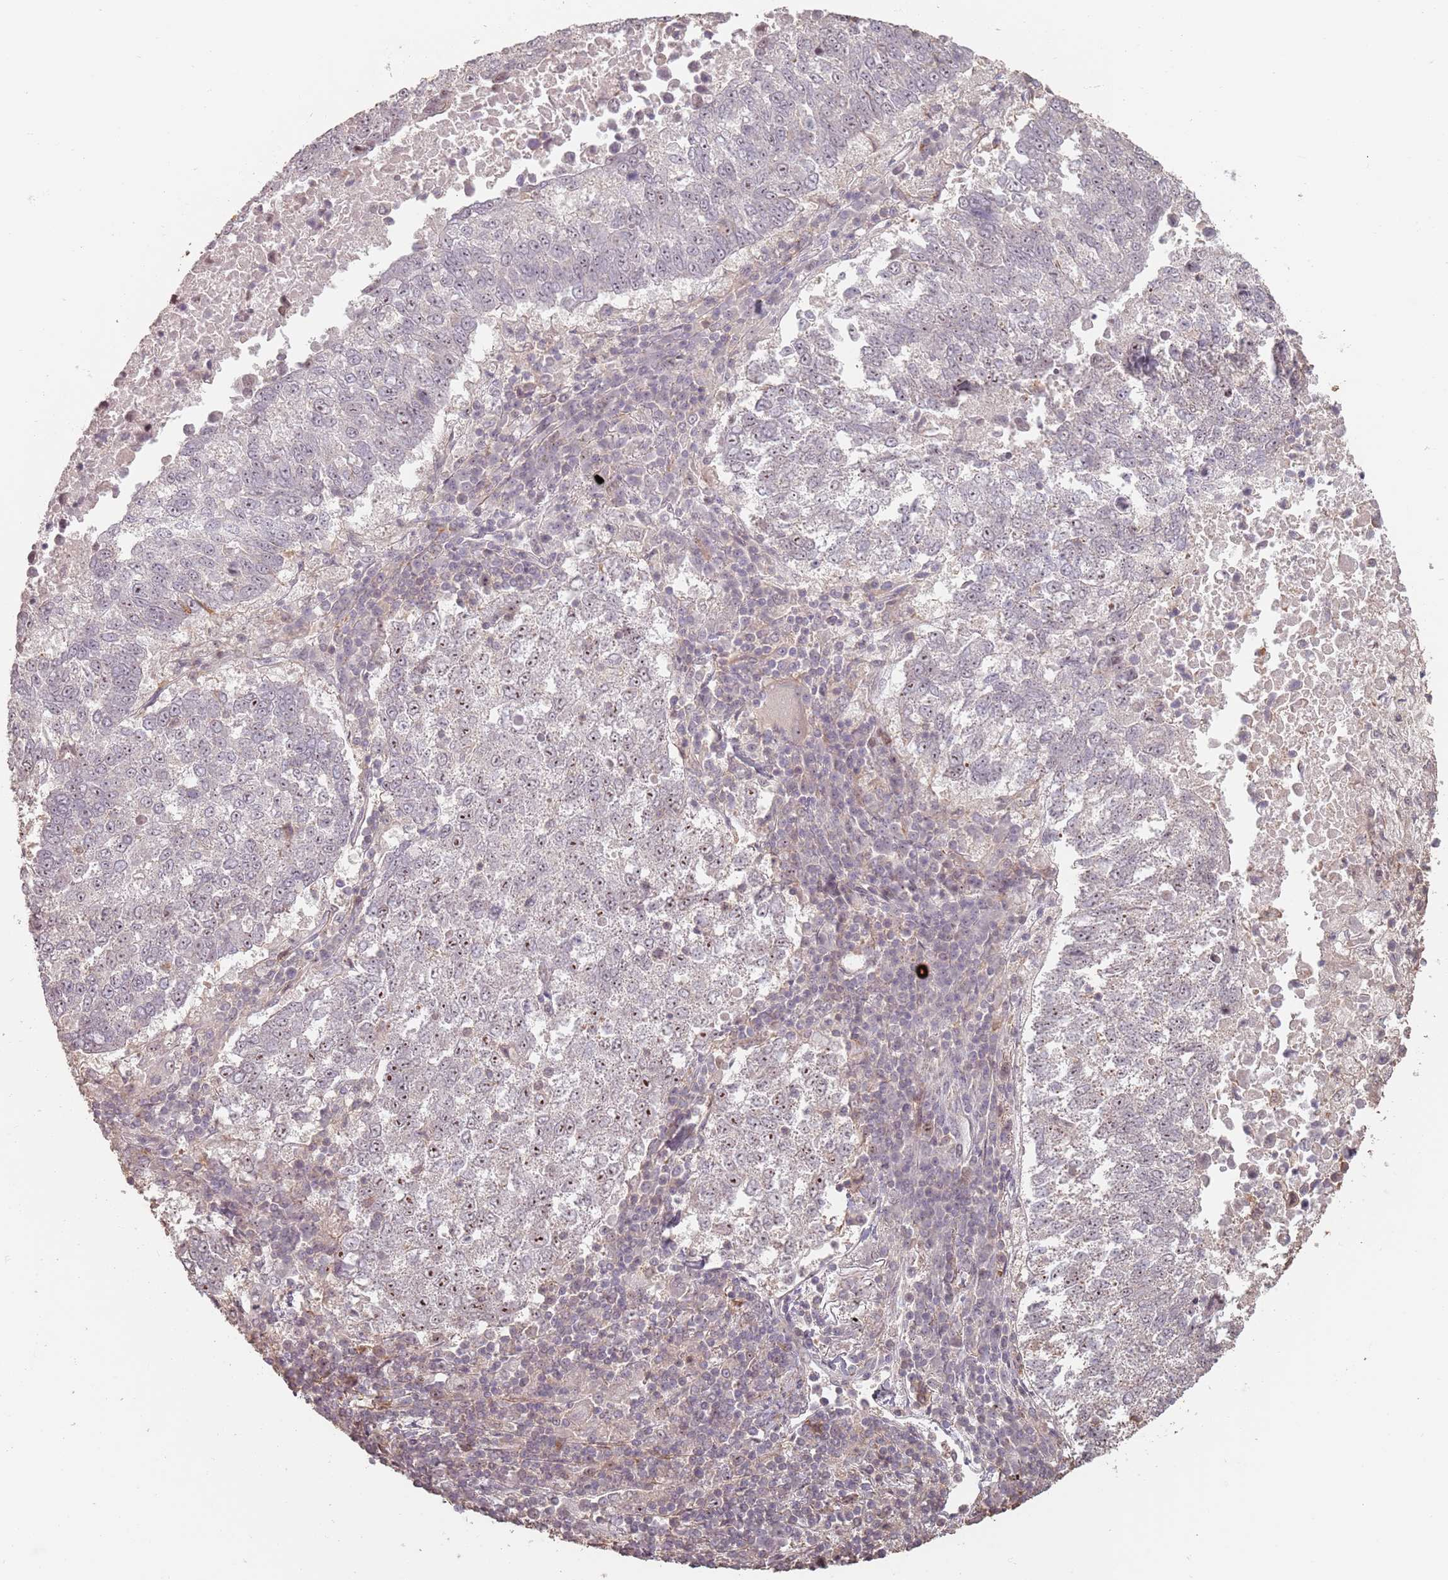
{"staining": {"intensity": "weak", "quantity": "25%-75%", "location": "nuclear"}, "tissue": "lung cancer", "cell_type": "Tumor cells", "image_type": "cancer", "snomed": [{"axis": "morphology", "description": "Squamous cell carcinoma, NOS"}, {"axis": "topography", "description": "Lung"}], "caption": "The micrograph reveals a brown stain indicating the presence of a protein in the nuclear of tumor cells in lung cancer (squamous cell carcinoma).", "gene": "ADTRP", "patient": {"sex": "male", "age": 73}}